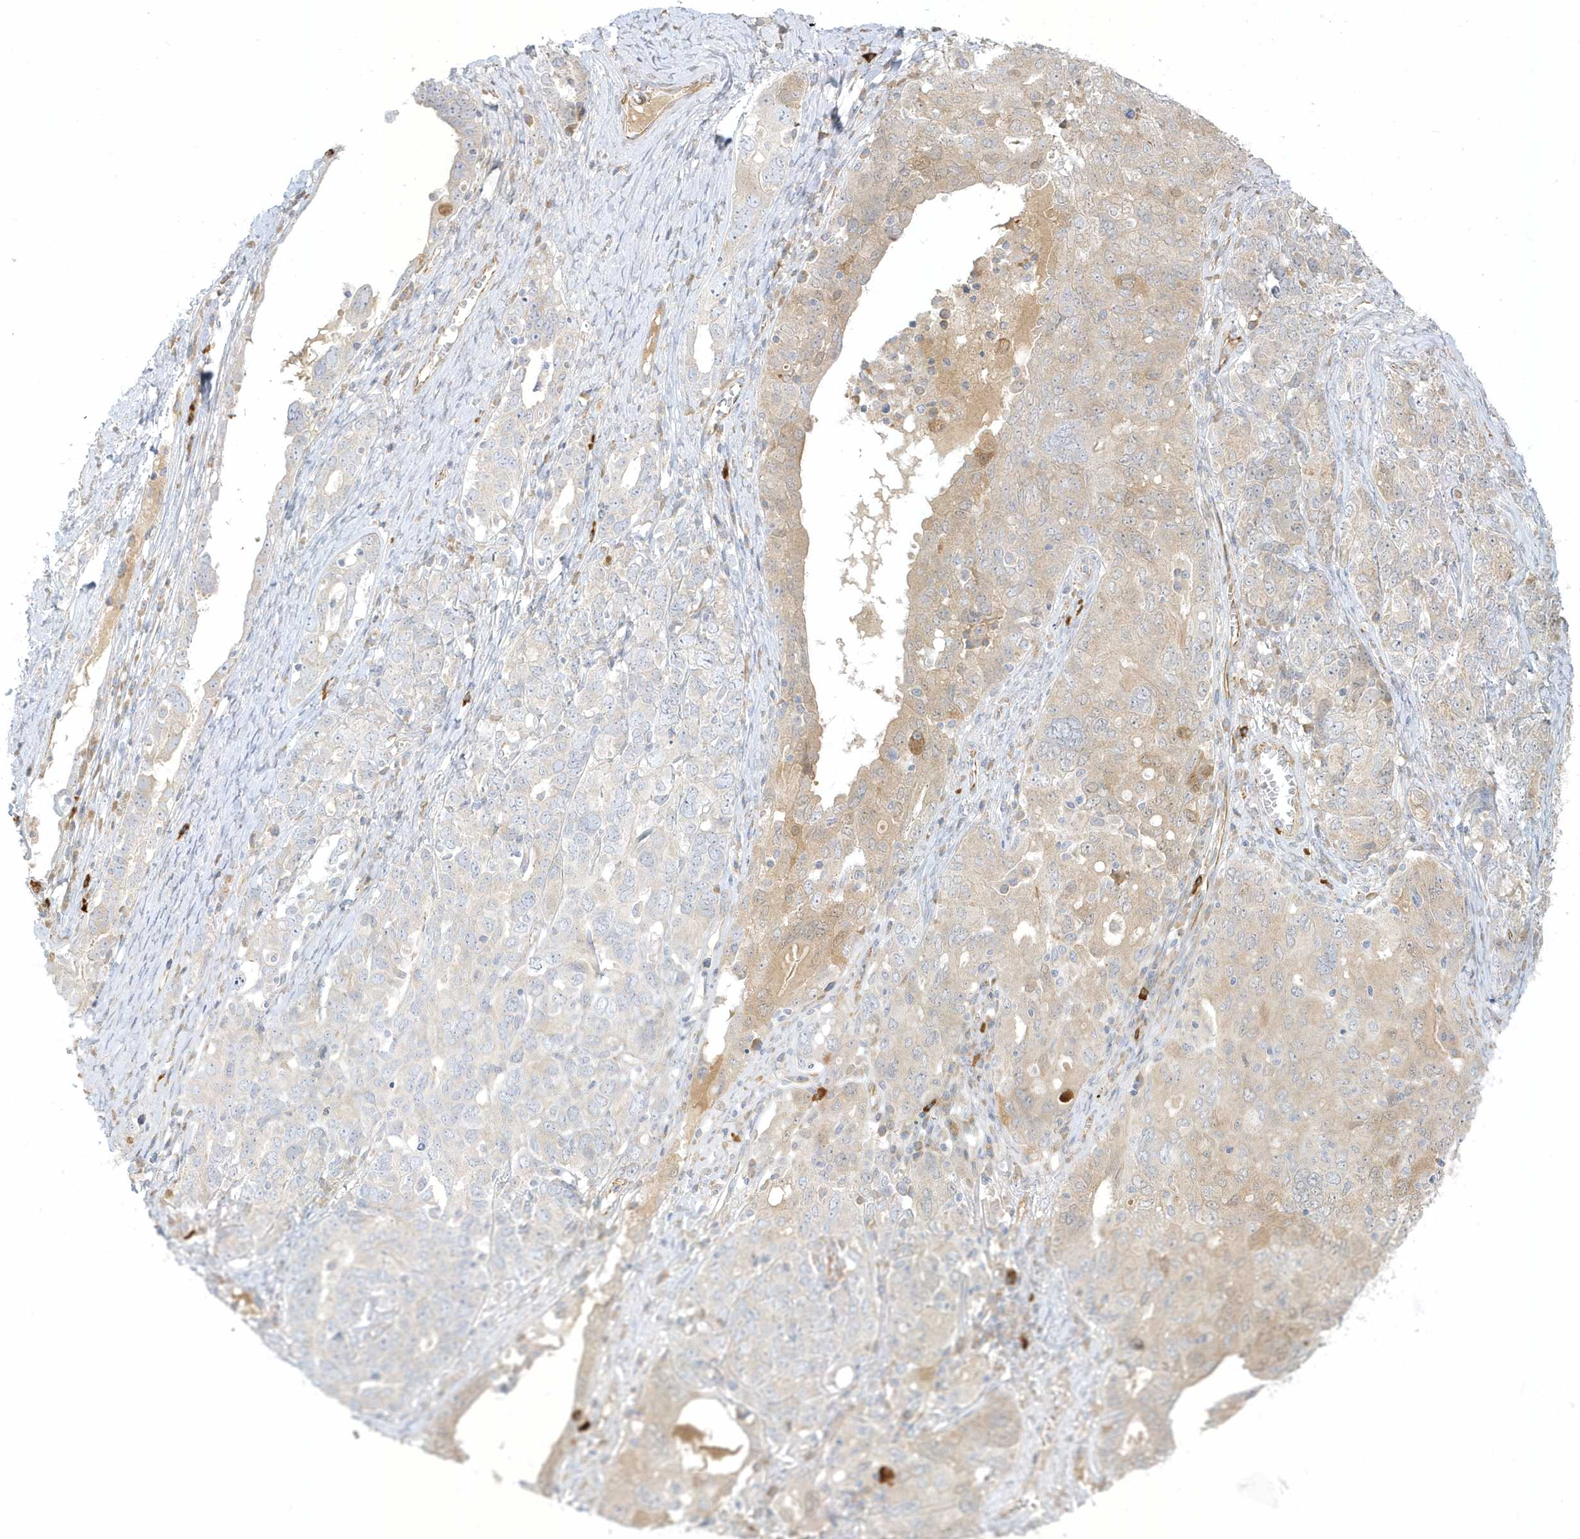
{"staining": {"intensity": "weak", "quantity": "25%-75%", "location": "cytoplasmic/membranous,nuclear"}, "tissue": "ovarian cancer", "cell_type": "Tumor cells", "image_type": "cancer", "snomed": [{"axis": "morphology", "description": "Carcinoma, endometroid"}, {"axis": "topography", "description": "Ovary"}], "caption": "Endometroid carcinoma (ovarian) tissue exhibits weak cytoplasmic/membranous and nuclear expression in approximately 25%-75% of tumor cells, visualized by immunohistochemistry.", "gene": "THADA", "patient": {"sex": "female", "age": 62}}